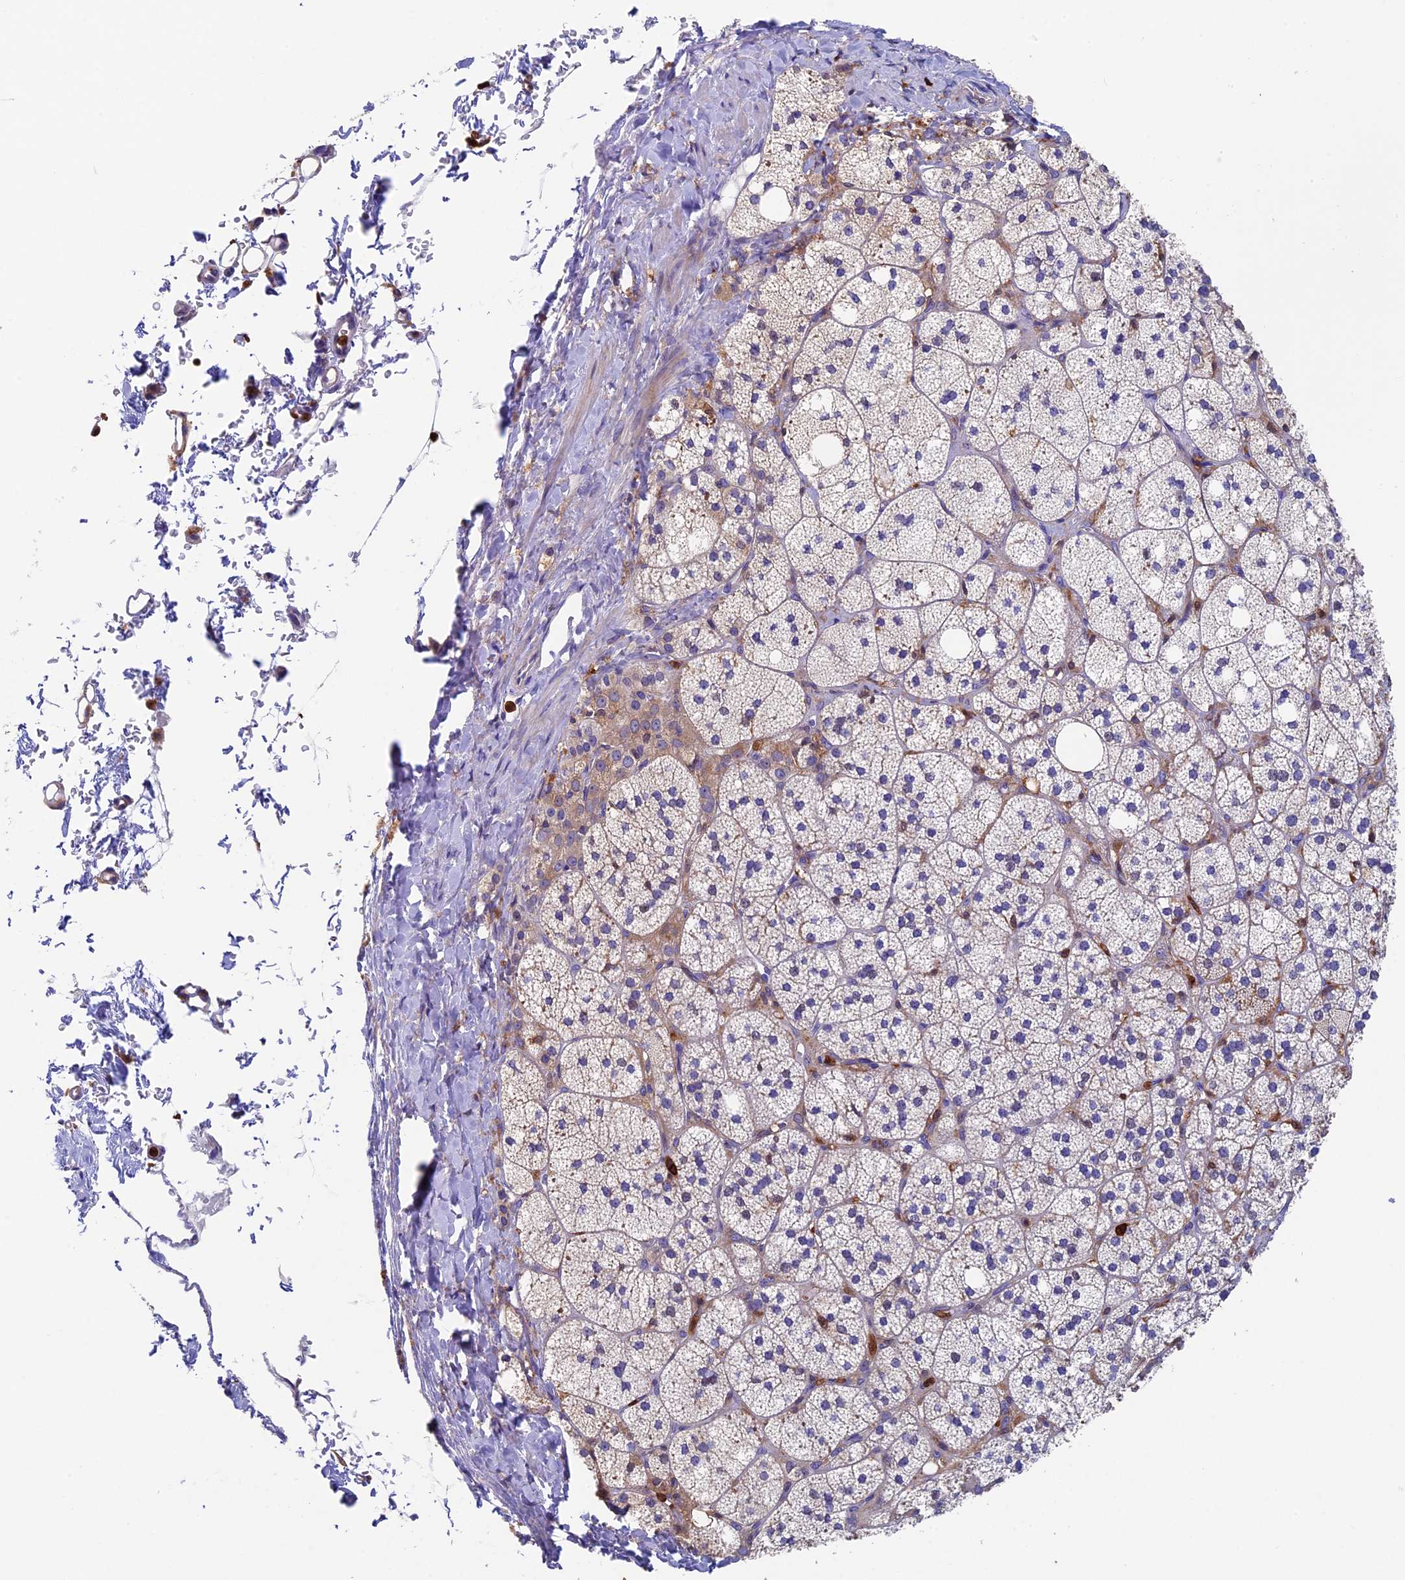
{"staining": {"intensity": "moderate", "quantity": "25%-75%", "location": "cytoplasmic/membranous"}, "tissue": "adrenal gland", "cell_type": "Glandular cells", "image_type": "normal", "snomed": [{"axis": "morphology", "description": "Normal tissue, NOS"}, {"axis": "topography", "description": "Adrenal gland"}], "caption": "The histopathology image exhibits immunohistochemical staining of benign adrenal gland. There is moderate cytoplasmic/membranous expression is appreciated in approximately 25%-75% of glandular cells. (DAB = brown stain, brightfield microscopy at high magnification).", "gene": "ADAT1", "patient": {"sex": "male", "age": 61}}